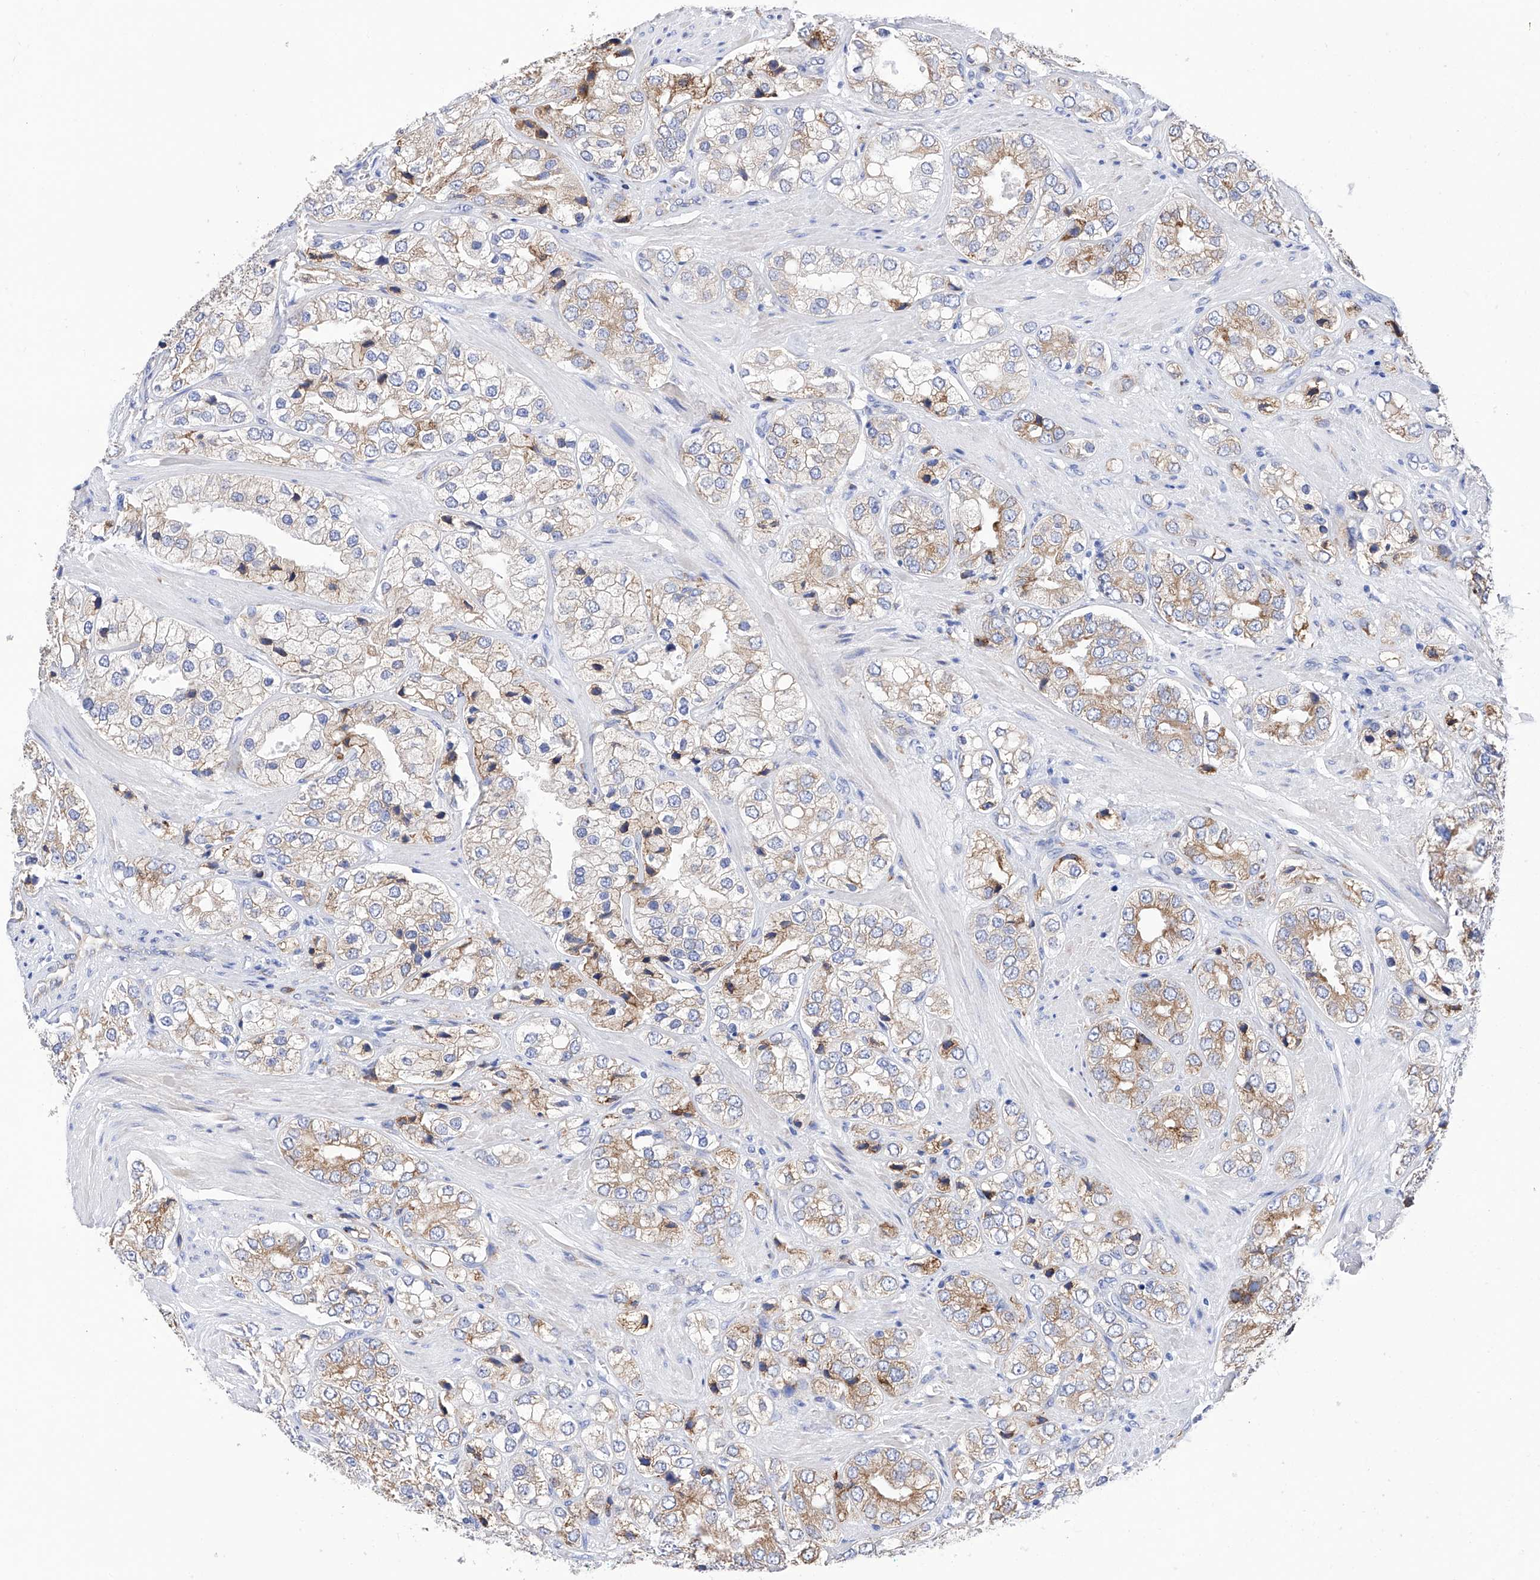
{"staining": {"intensity": "moderate", "quantity": "25%-75%", "location": "cytoplasmic/membranous"}, "tissue": "prostate cancer", "cell_type": "Tumor cells", "image_type": "cancer", "snomed": [{"axis": "morphology", "description": "Adenocarcinoma, High grade"}, {"axis": "topography", "description": "Prostate"}], "caption": "High-grade adenocarcinoma (prostate) stained with a brown dye demonstrates moderate cytoplasmic/membranous positive staining in about 25%-75% of tumor cells.", "gene": "PDIA5", "patient": {"sex": "male", "age": 50}}